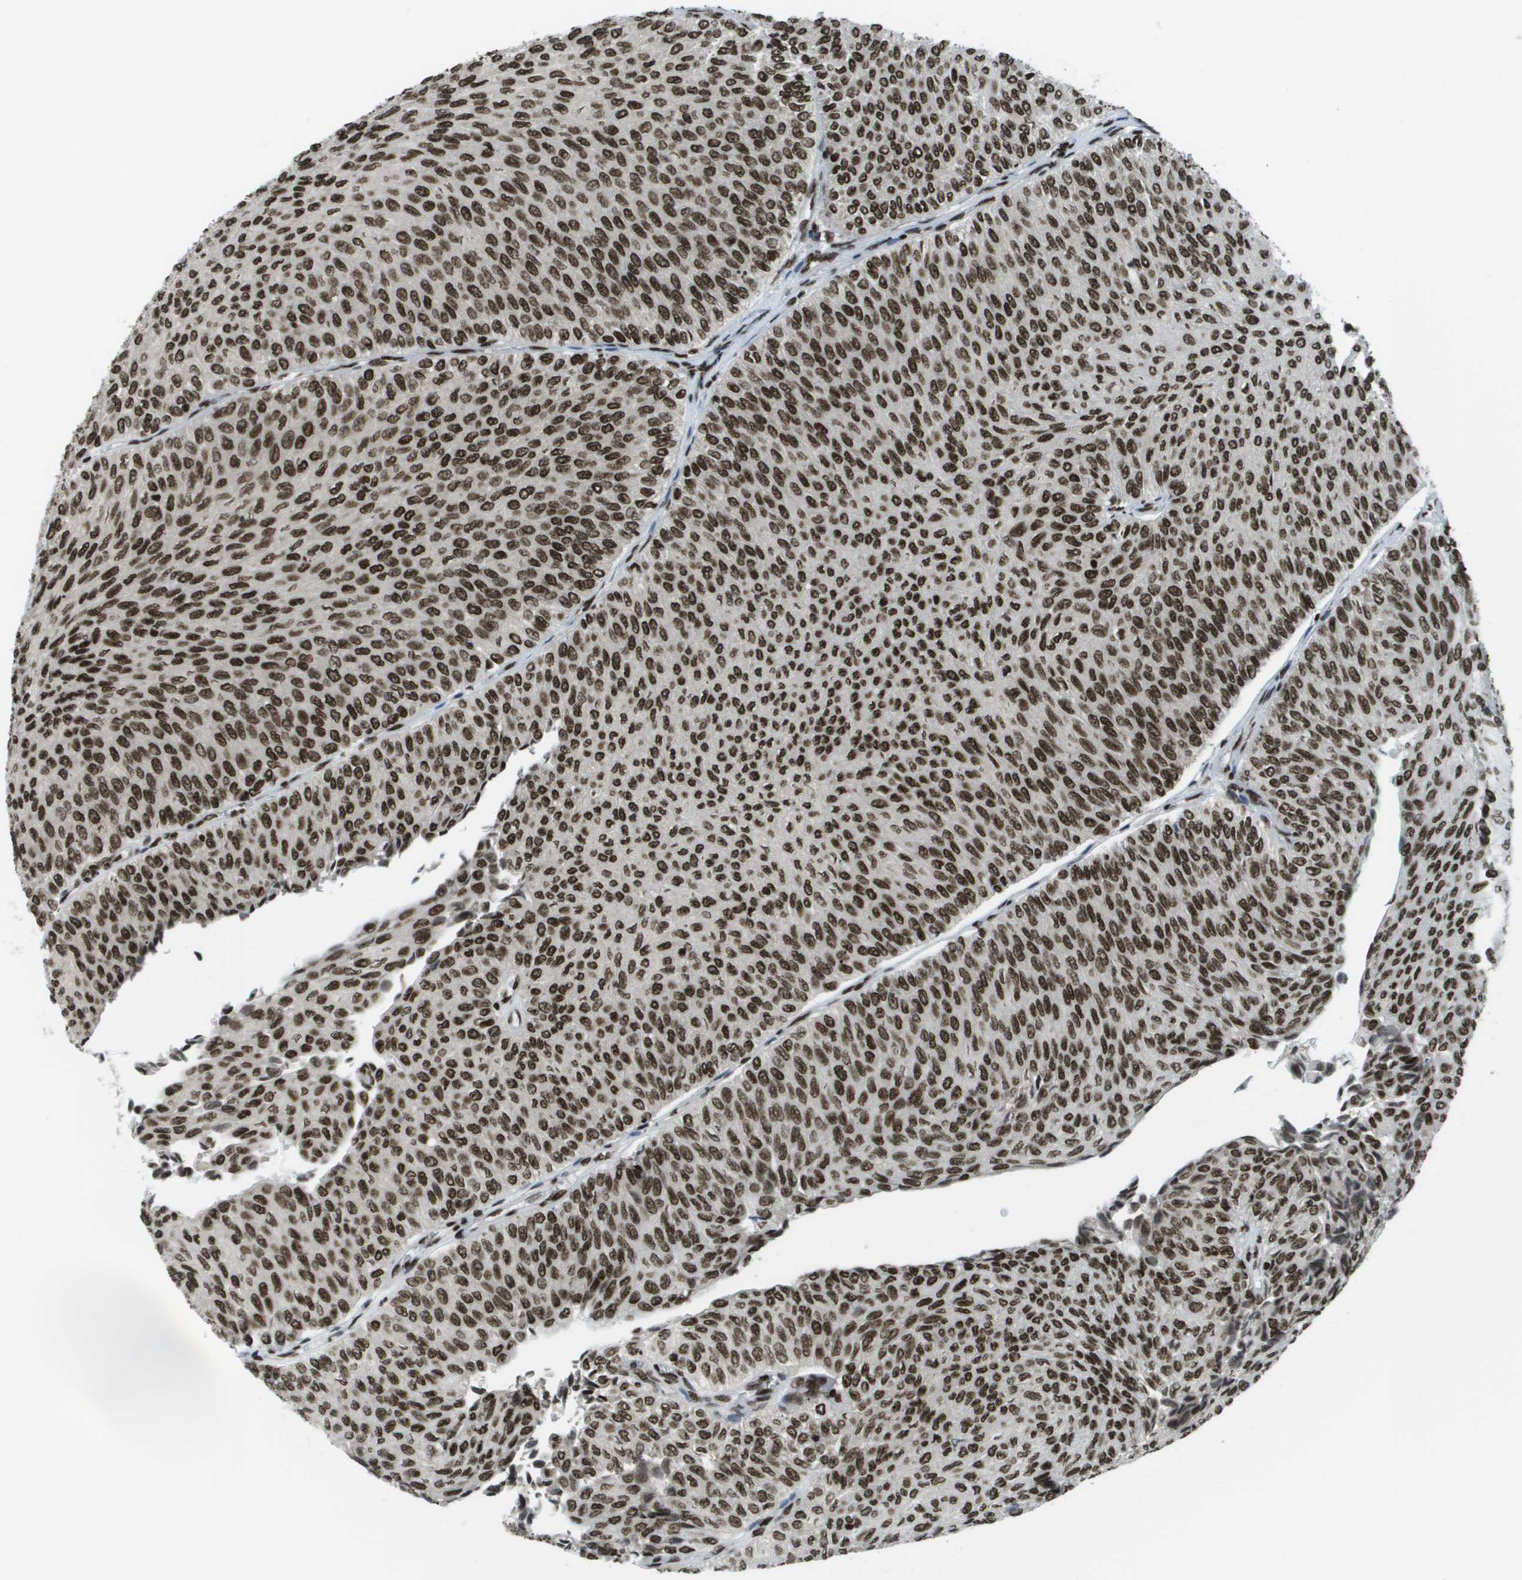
{"staining": {"intensity": "strong", "quantity": ">75%", "location": "nuclear"}, "tissue": "urothelial cancer", "cell_type": "Tumor cells", "image_type": "cancer", "snomed": [{"axis": "morphology", "description": "Urothelial carcinoma, Low grade"}, {"axis": "topography", "description": "Urinary bladder"}], "caption": "High-magnification brightfield microscopy of low-grade urothelial carcinoma stained with DAB (3,3'-diaminobenzidine) (brown) and counterstained with hematoxylin (blue). tumor cells exhibit strong nuclear positivity is present in approximately>75% of cells.", "gene": "GLYR1", "patient": {"sex": "male", "age": 78}}